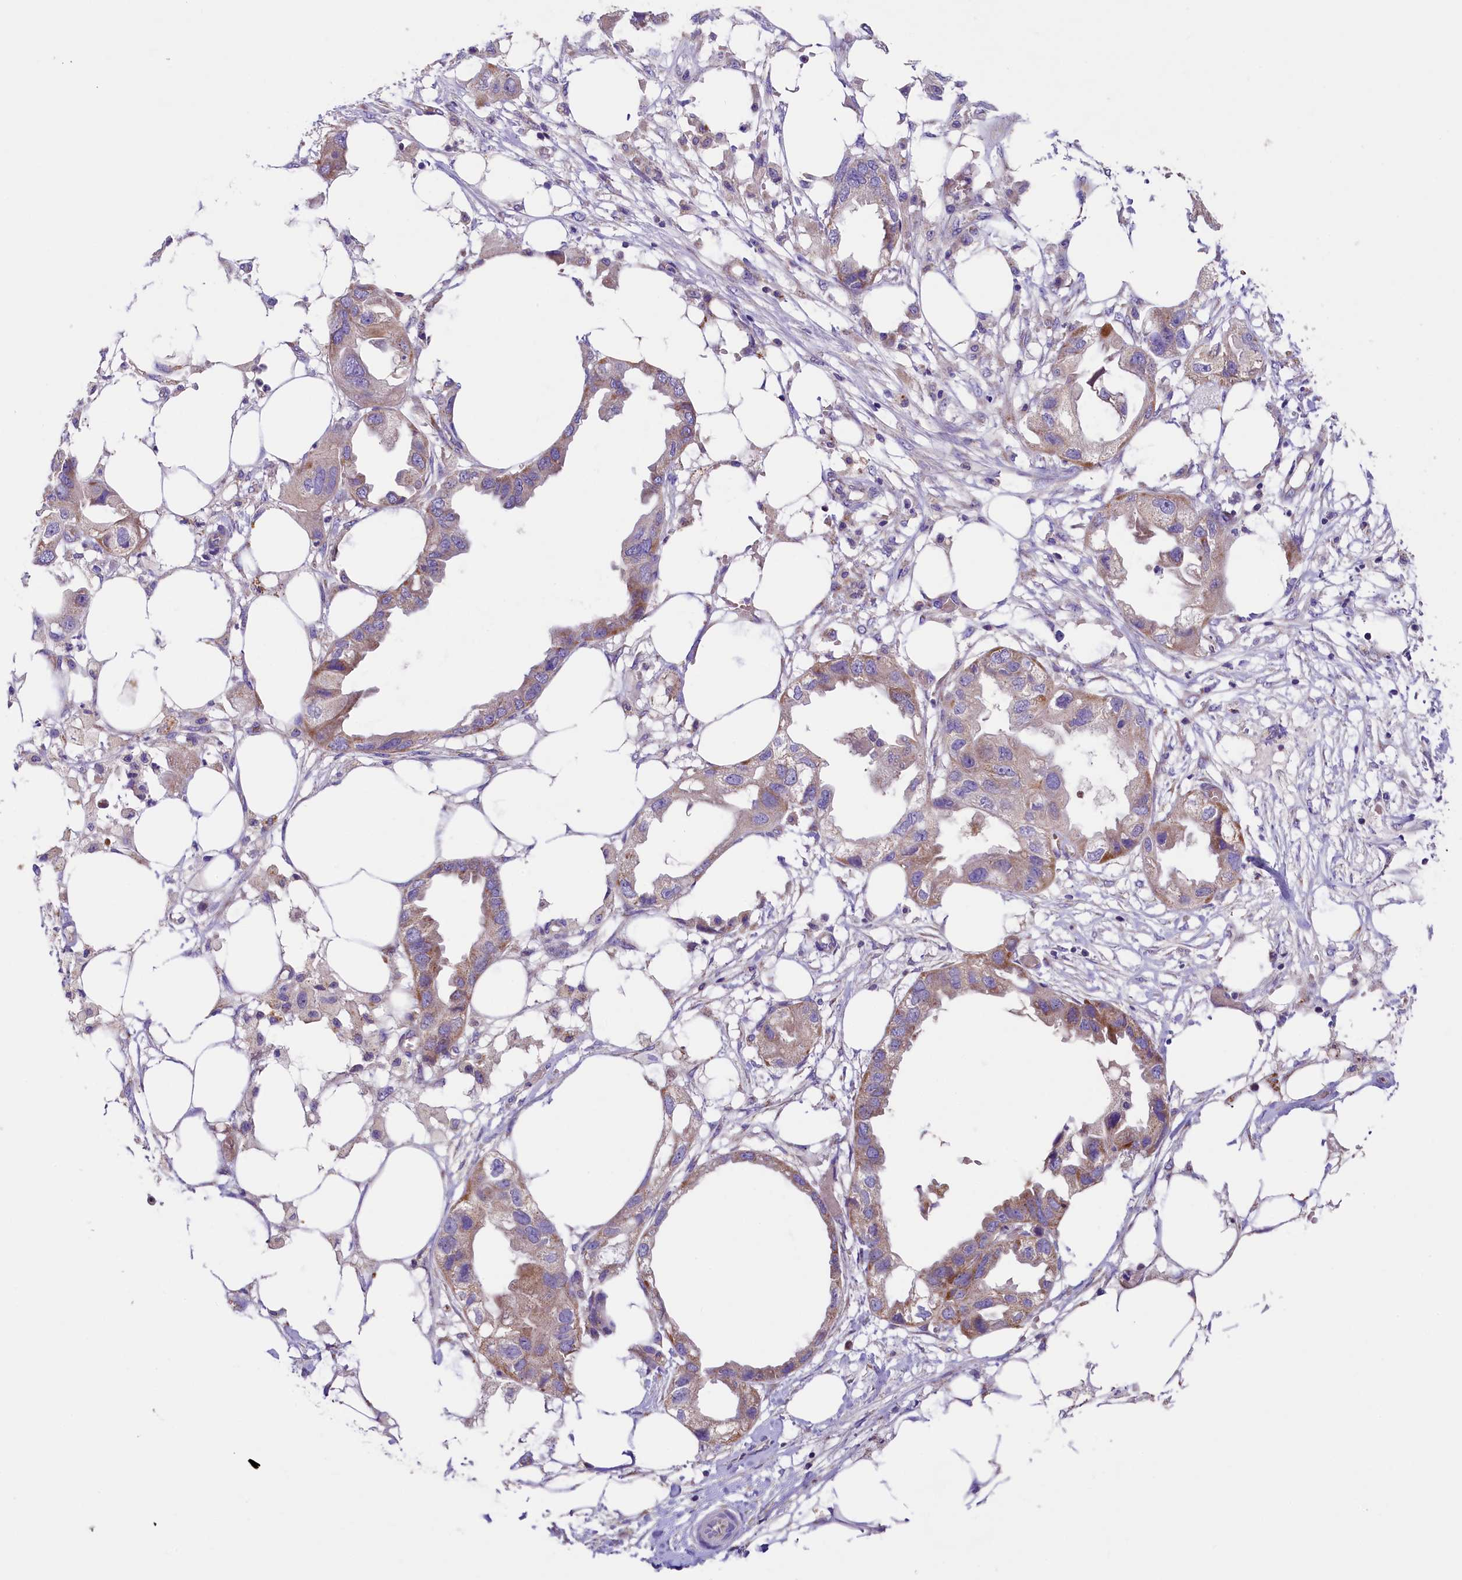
{"staining": {"intensity": "weak", "quantity": "25%-75%", "location": "cytoplasmic/membranous"}, "tissue": "endometrial cancer", "cell_type": "Tumor cells", "image_type": "cancer", "snomed": [{"axis": "morphology", "description": "Adenocarcinoma, NOS"}, {"axis": "morphology", "description": "Adenocarcinoma, metastatic, NOS"}, {"axis": "topography", "description": "Adipose tissue"}, {"axis": "topography", "description": "Endometrium"}], "caption": "A brown stain shows weak cytoplasmic/membranous positivity of a protein in endometrial cancer tumor cells.", "gene": "PMPCB", "patient": {"sex": "female", "age": 67}}